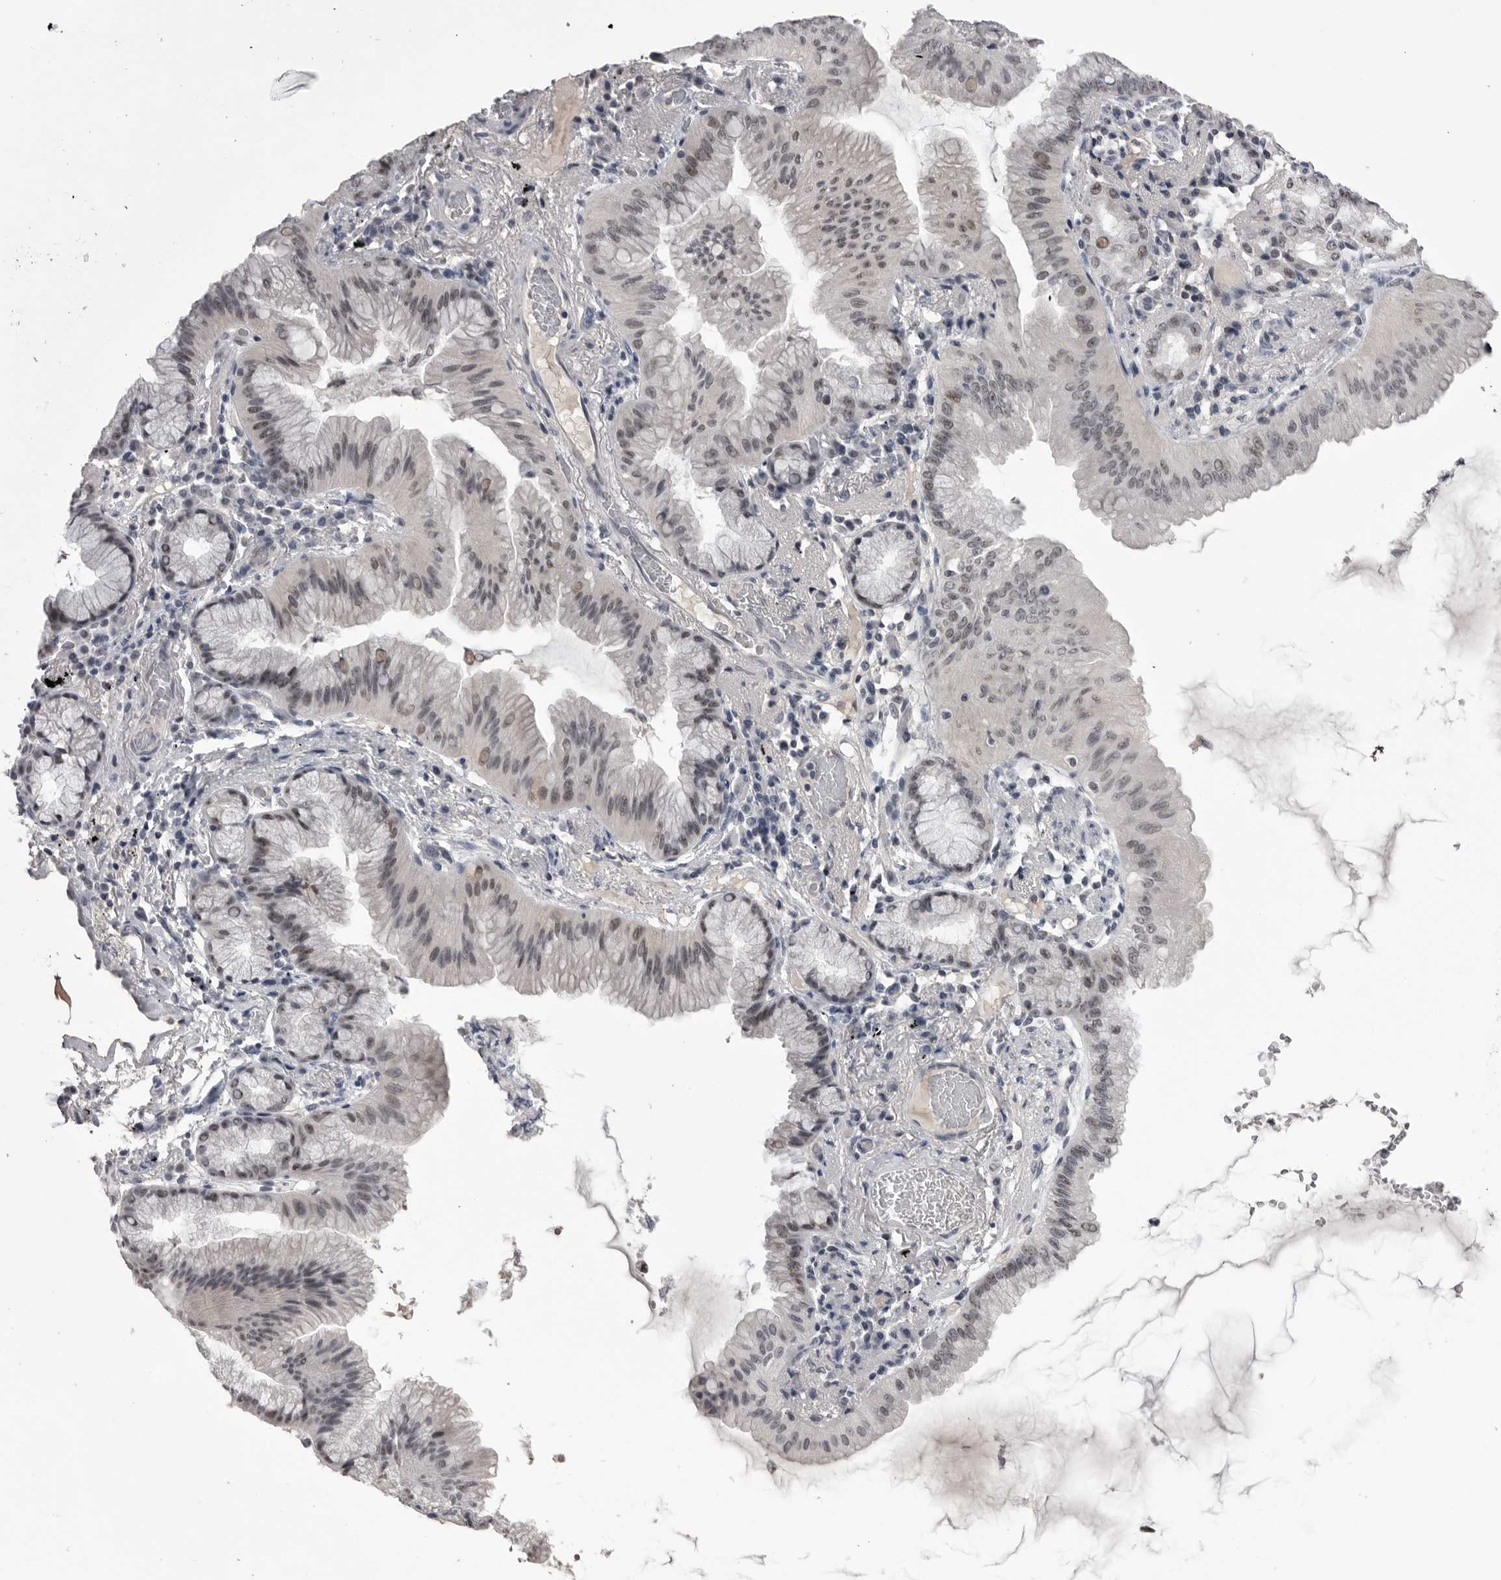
{"staining": {"intensity": "weak", "quantity": ">75%", "location": "nuclear"}, "tissue": "lung cancer", "cell_type": "Tumor cells", "image_type": "cancer", "snomed": [{"axis": "morphology", "description": "Adenocarcinoma, NOS"}, {"axis": "topography", "description": "Lung"}], "caption": "Brown immunohistochemical staining in human lung cancer (adenocarcinoma) exhibits weak nuclear positivity in approximately >75% of tumor cells. The staining was performed using DAB (3,3'-diaminobenzidine), with brown indicating positive protein expression. Nuclei are stained blue with hematoxylin.", "gene": "DLG2", "patient": {"sex": "female", "age": 70}}